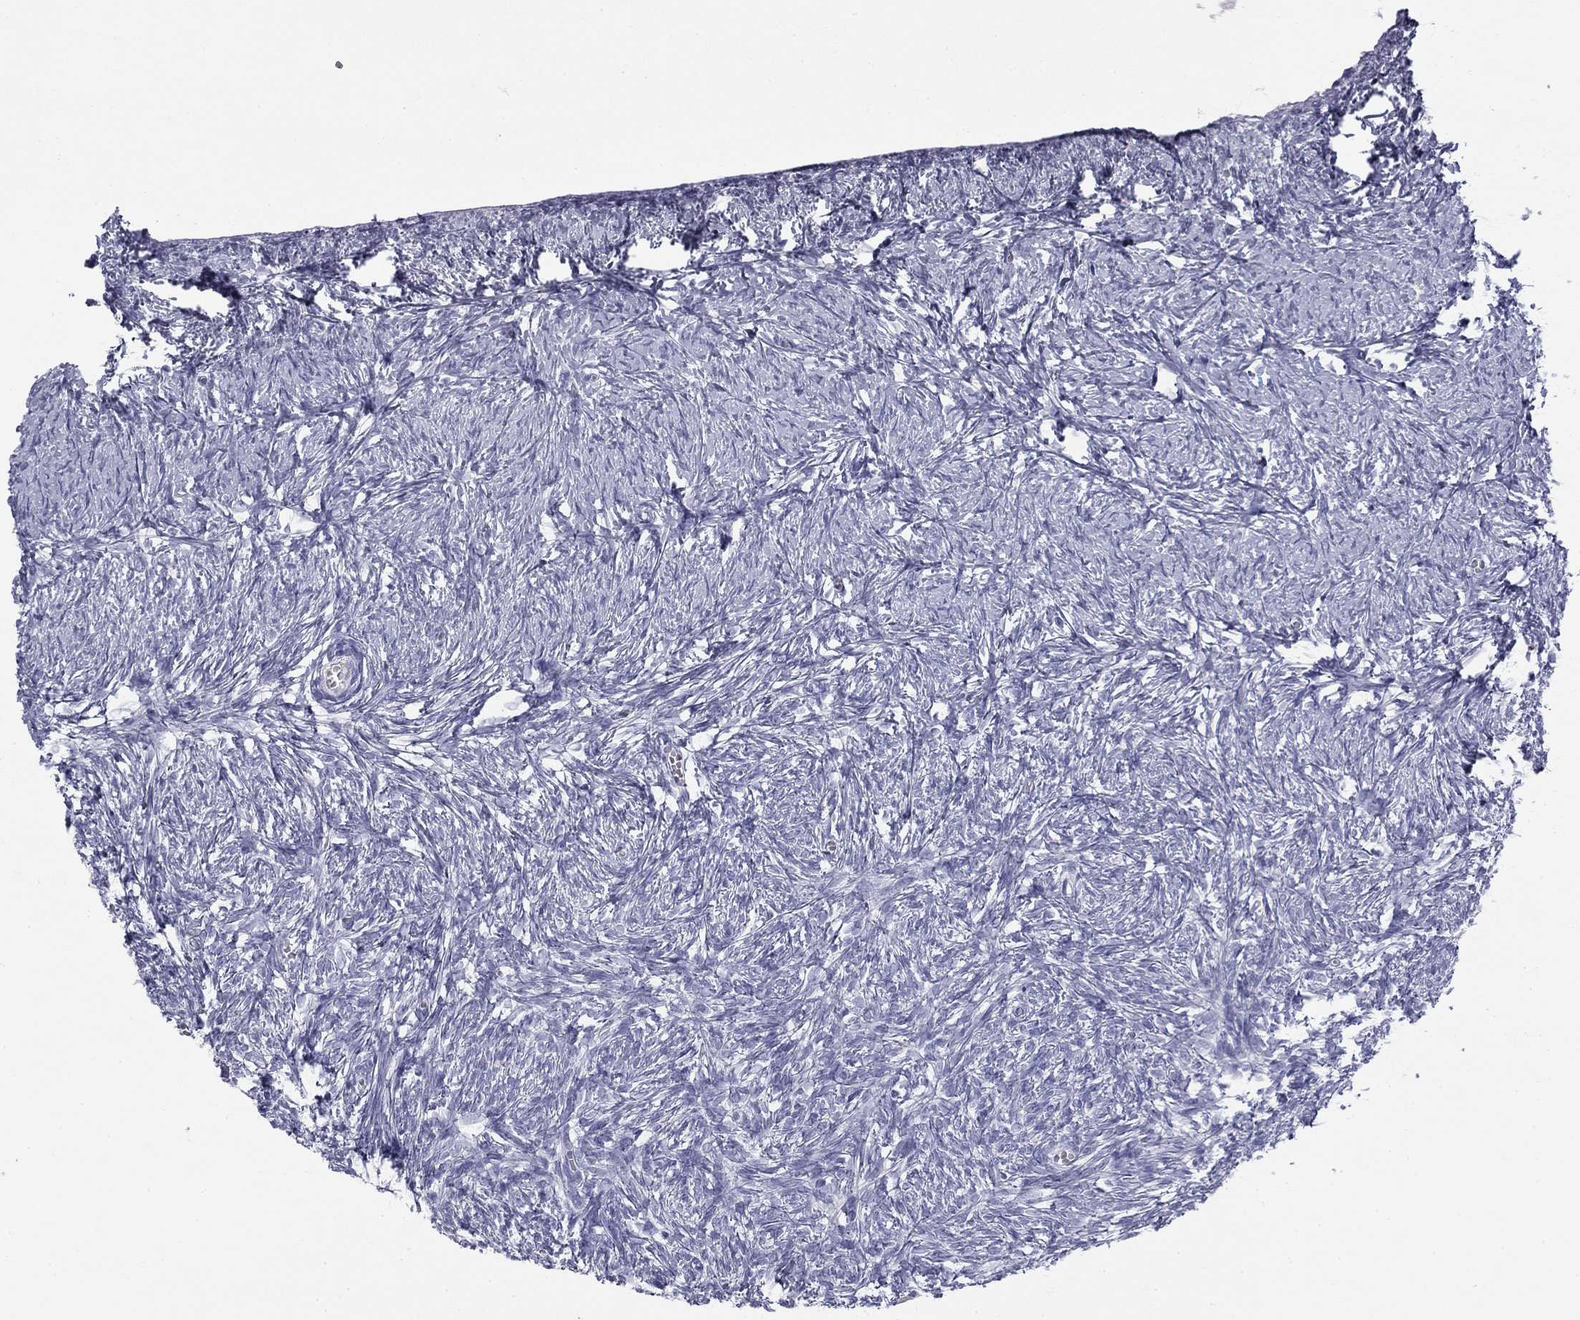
{"staining": {"intensity": "negative", "quantity": "none", "location": "none"}, "tissue": "ovary", "cell_type": "Ovarian stroma cells", "image_type": "normal", "snomed": [{"axis": "morphology", "description": "Normal tissue, NOS"}, {"axis": "topography", "description": "Ovary"}], "caption": "Human ovary stained for a protein using immunohistochemistry demonstrates no staining in ovarian stroma cells.", "gene": "TFAP2B", "patient": {"sex": "female", "age": 43}}